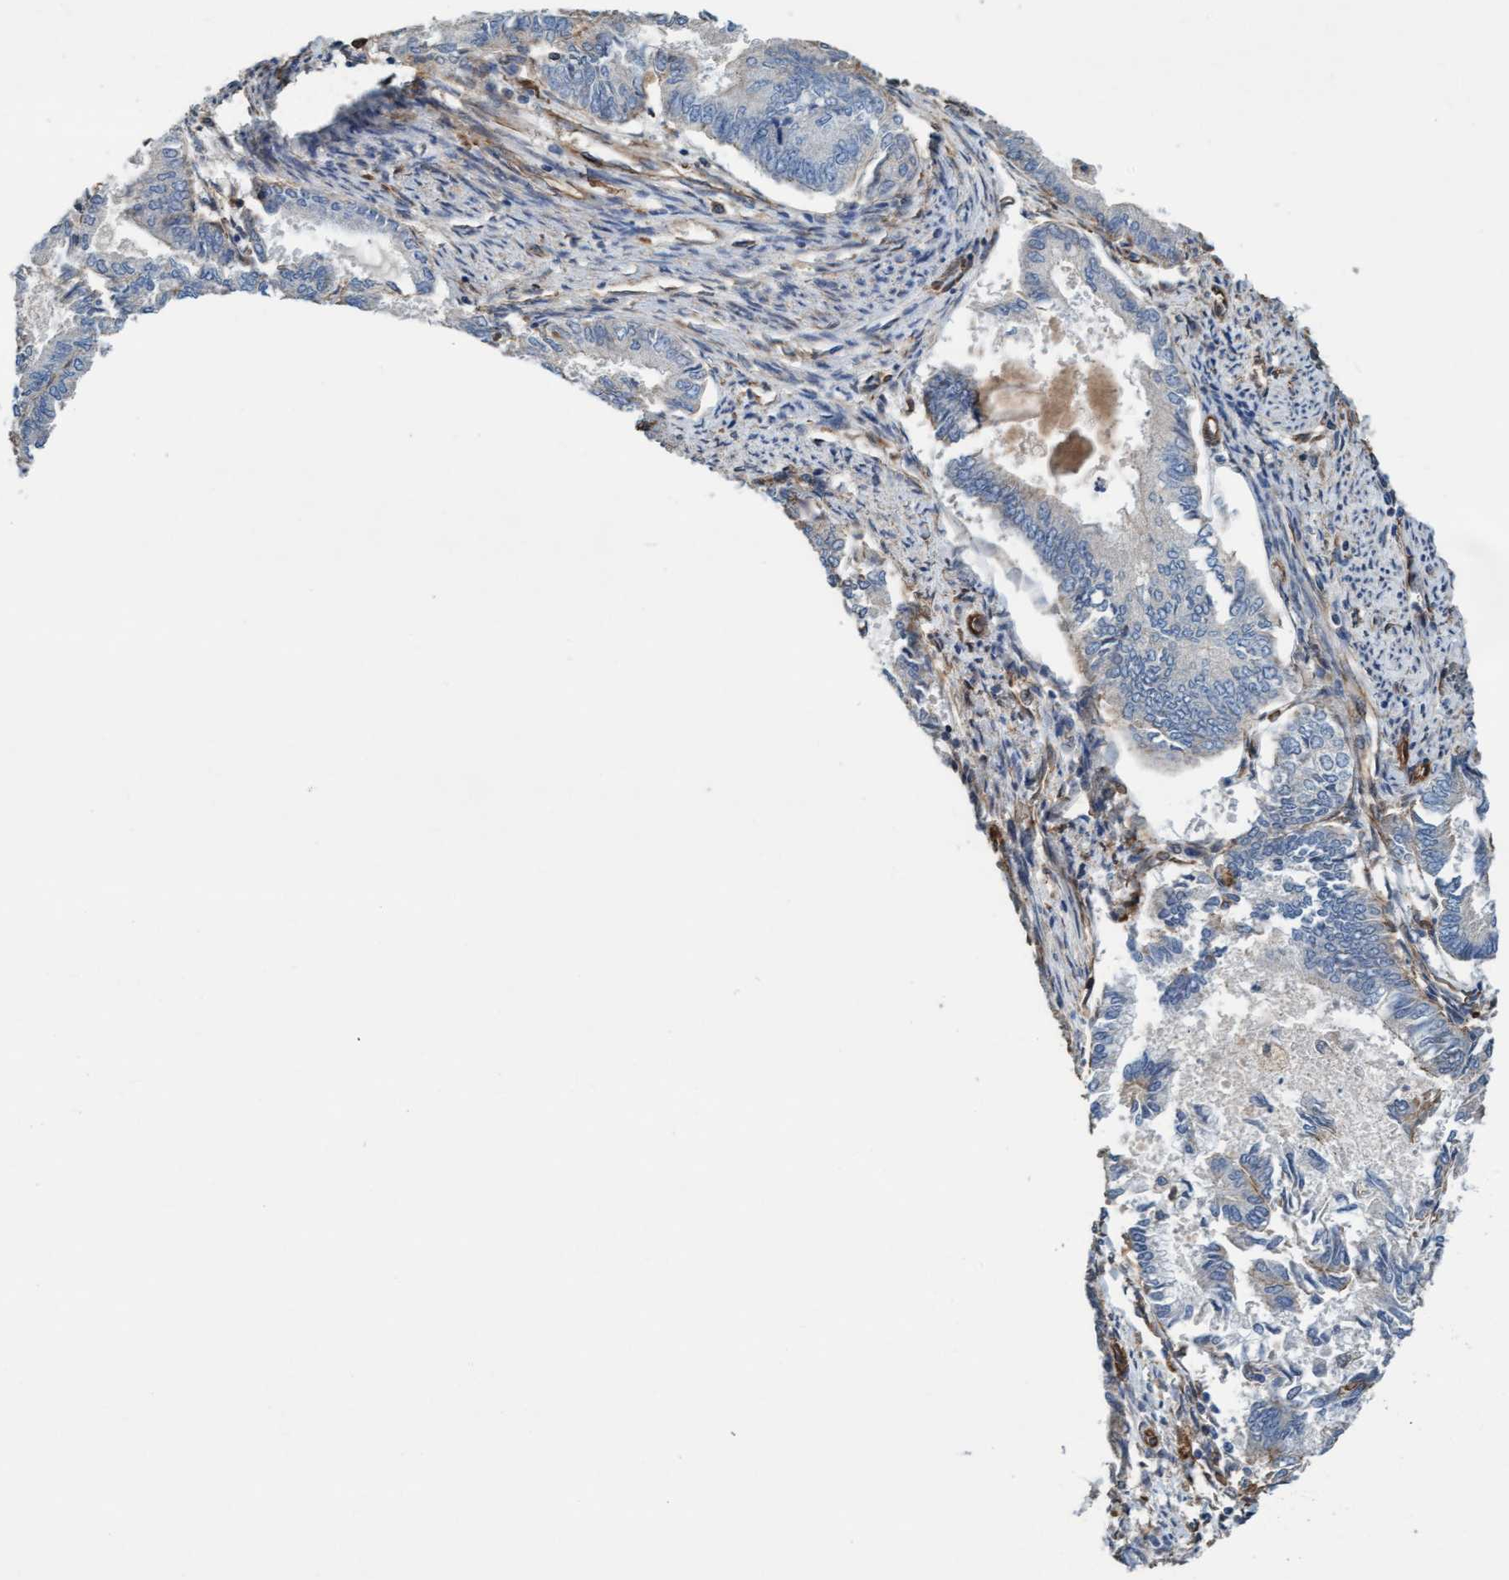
{"staining": {"intensity": "negative", "quantity": "none", "location": "none"}, "tissue": "endometrial cancer", "cell_type": "Tumor cells", "image_type": "cancer", "snomed": [{"axis": "morphology", "description": "Adenocarcinoma, NOS"}, {"axis": "topography", "description": "Endometrium"}], "caption": "The histopathology image shows no significant expression in tumor cells of adenocarcinoma (endometrial). Nuclei are stained in blue.", "gene": "STXBP4", "patient": {"sex": "female", "age": 86}}